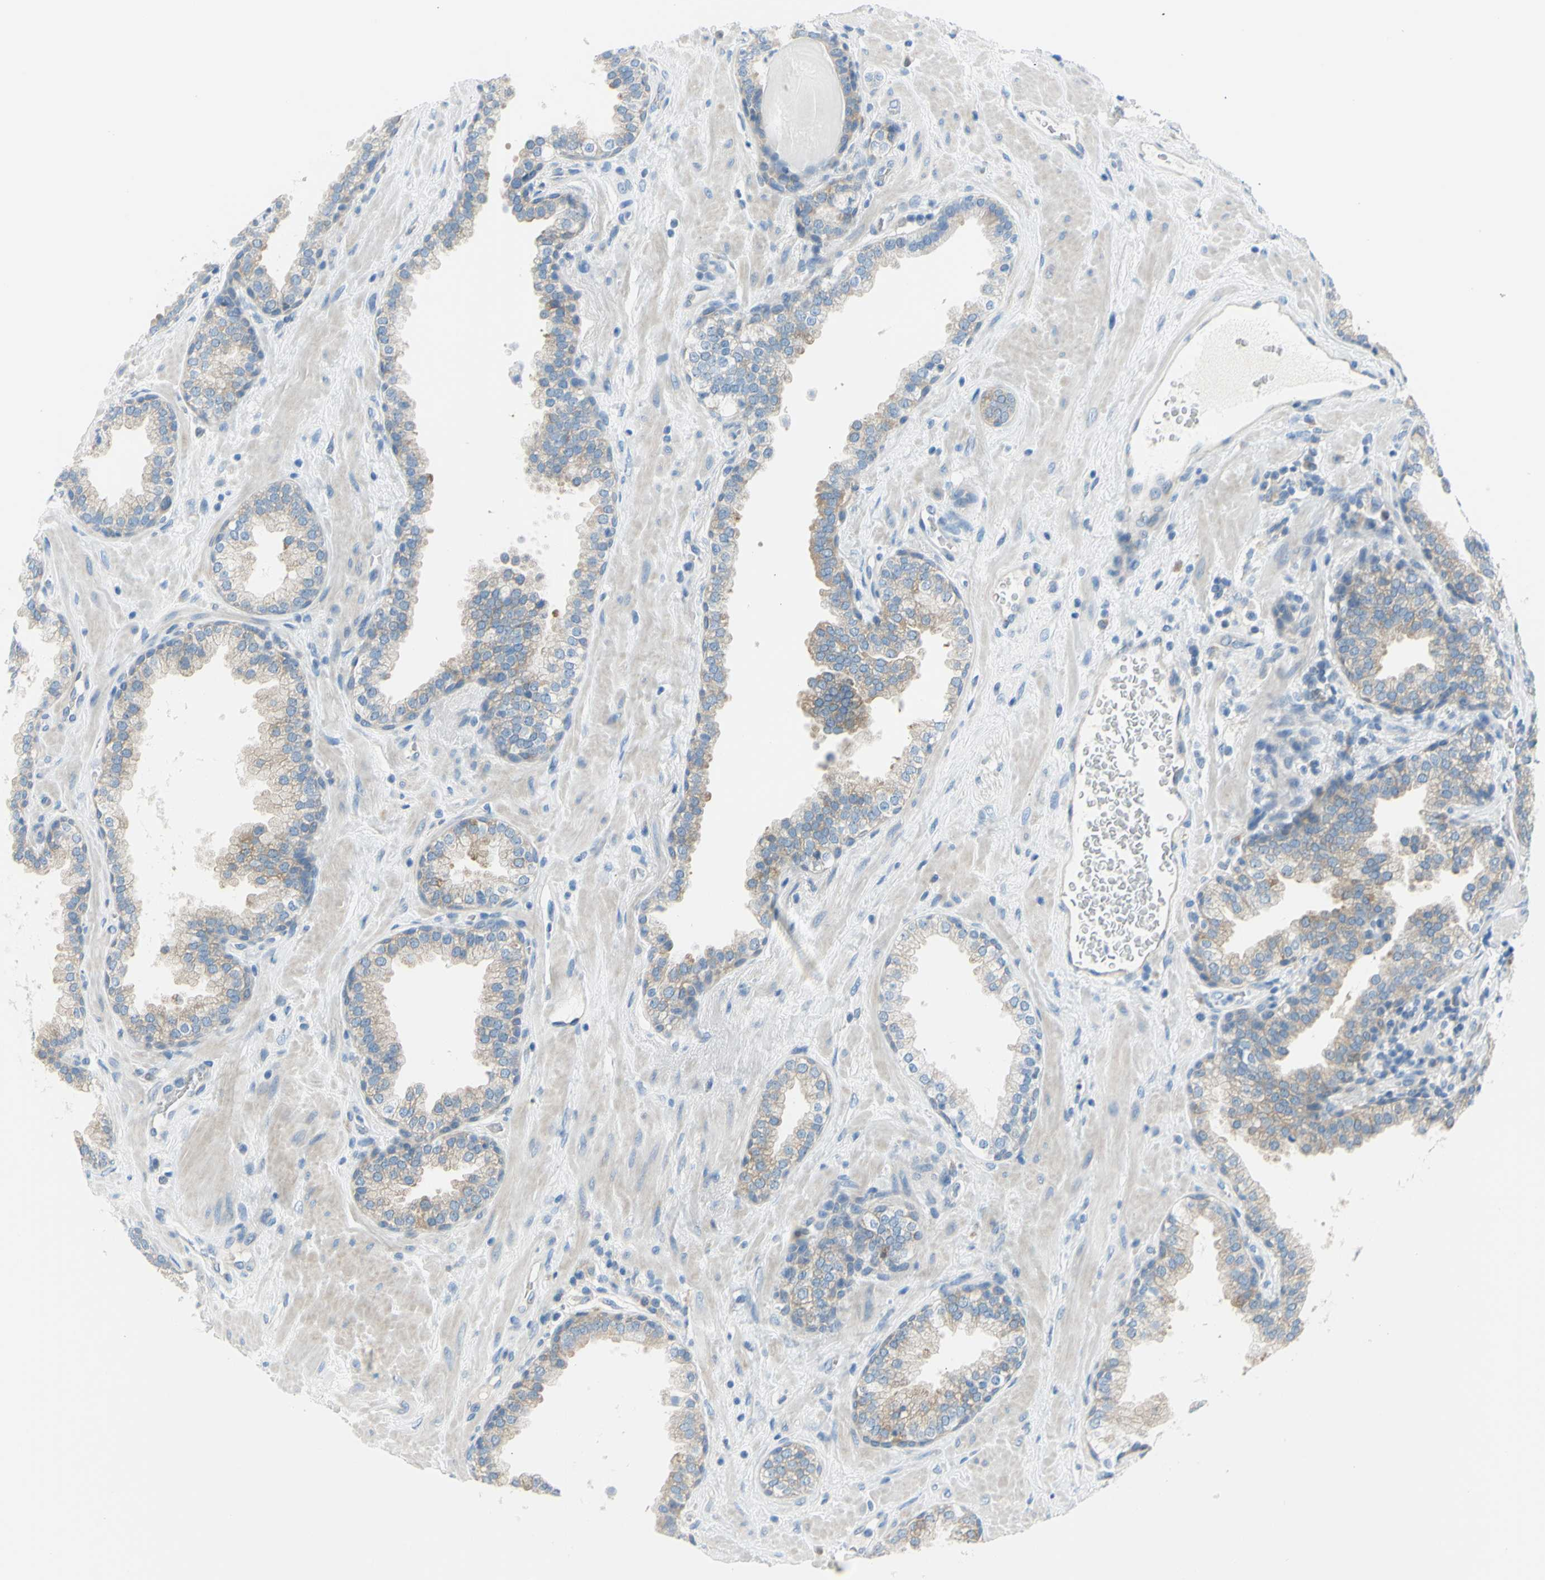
{"staining": {"intensity": "weak", "quantity": "25%-75%", "location": "cytoplasmic/membranous"}, "tissue": "prostate", "cell_type": "Glandular cells", "image_type": "normal", "snomed": [{"axis": "morphology", "description": "Normal tissue, NOS"}, {"axis": "topography", "description": "Prostate"}], "caption": "Prostate stained with a protein marker demonstrates weak staining in glandular cells.", "gene": "FRMD4B", "patient": {"sex": "male", "age": 51}}